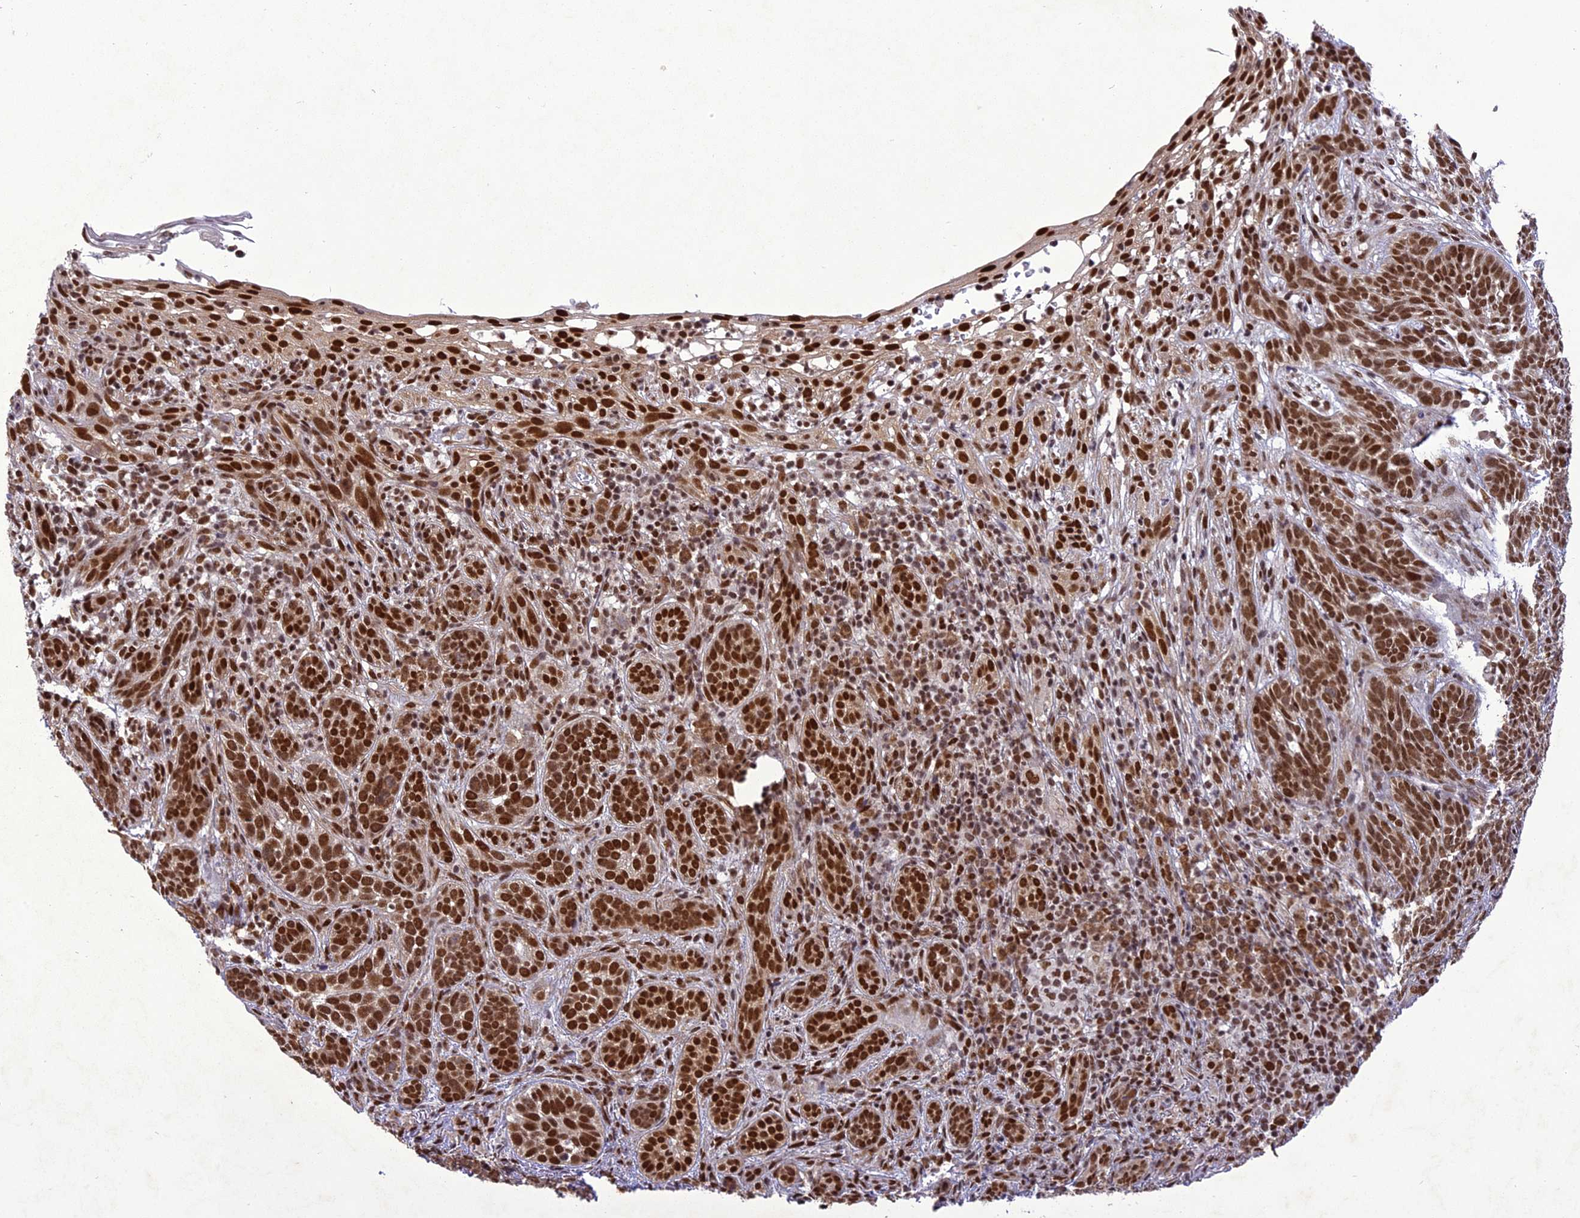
{"staining": {"intensity": "strong", "quantity": ">75%", "location": "nuclear"}, "tissue": "skin cancer", "cell_type": "Tumor cells", "image_type": "cancer", "snomed": [{"axis": "morphology", "description": "Basal cell carcinoma"}, {"axis": "topography", "description": "Skin"}], "caption": "Skin basal cell carcinoma stained with DAB immunohistochemistry demonstrates high levels of strong nuclear expression in about >75% of tumor cells.", "gene": "DDX1", "patient": {"sex": "male", "age": 71}}